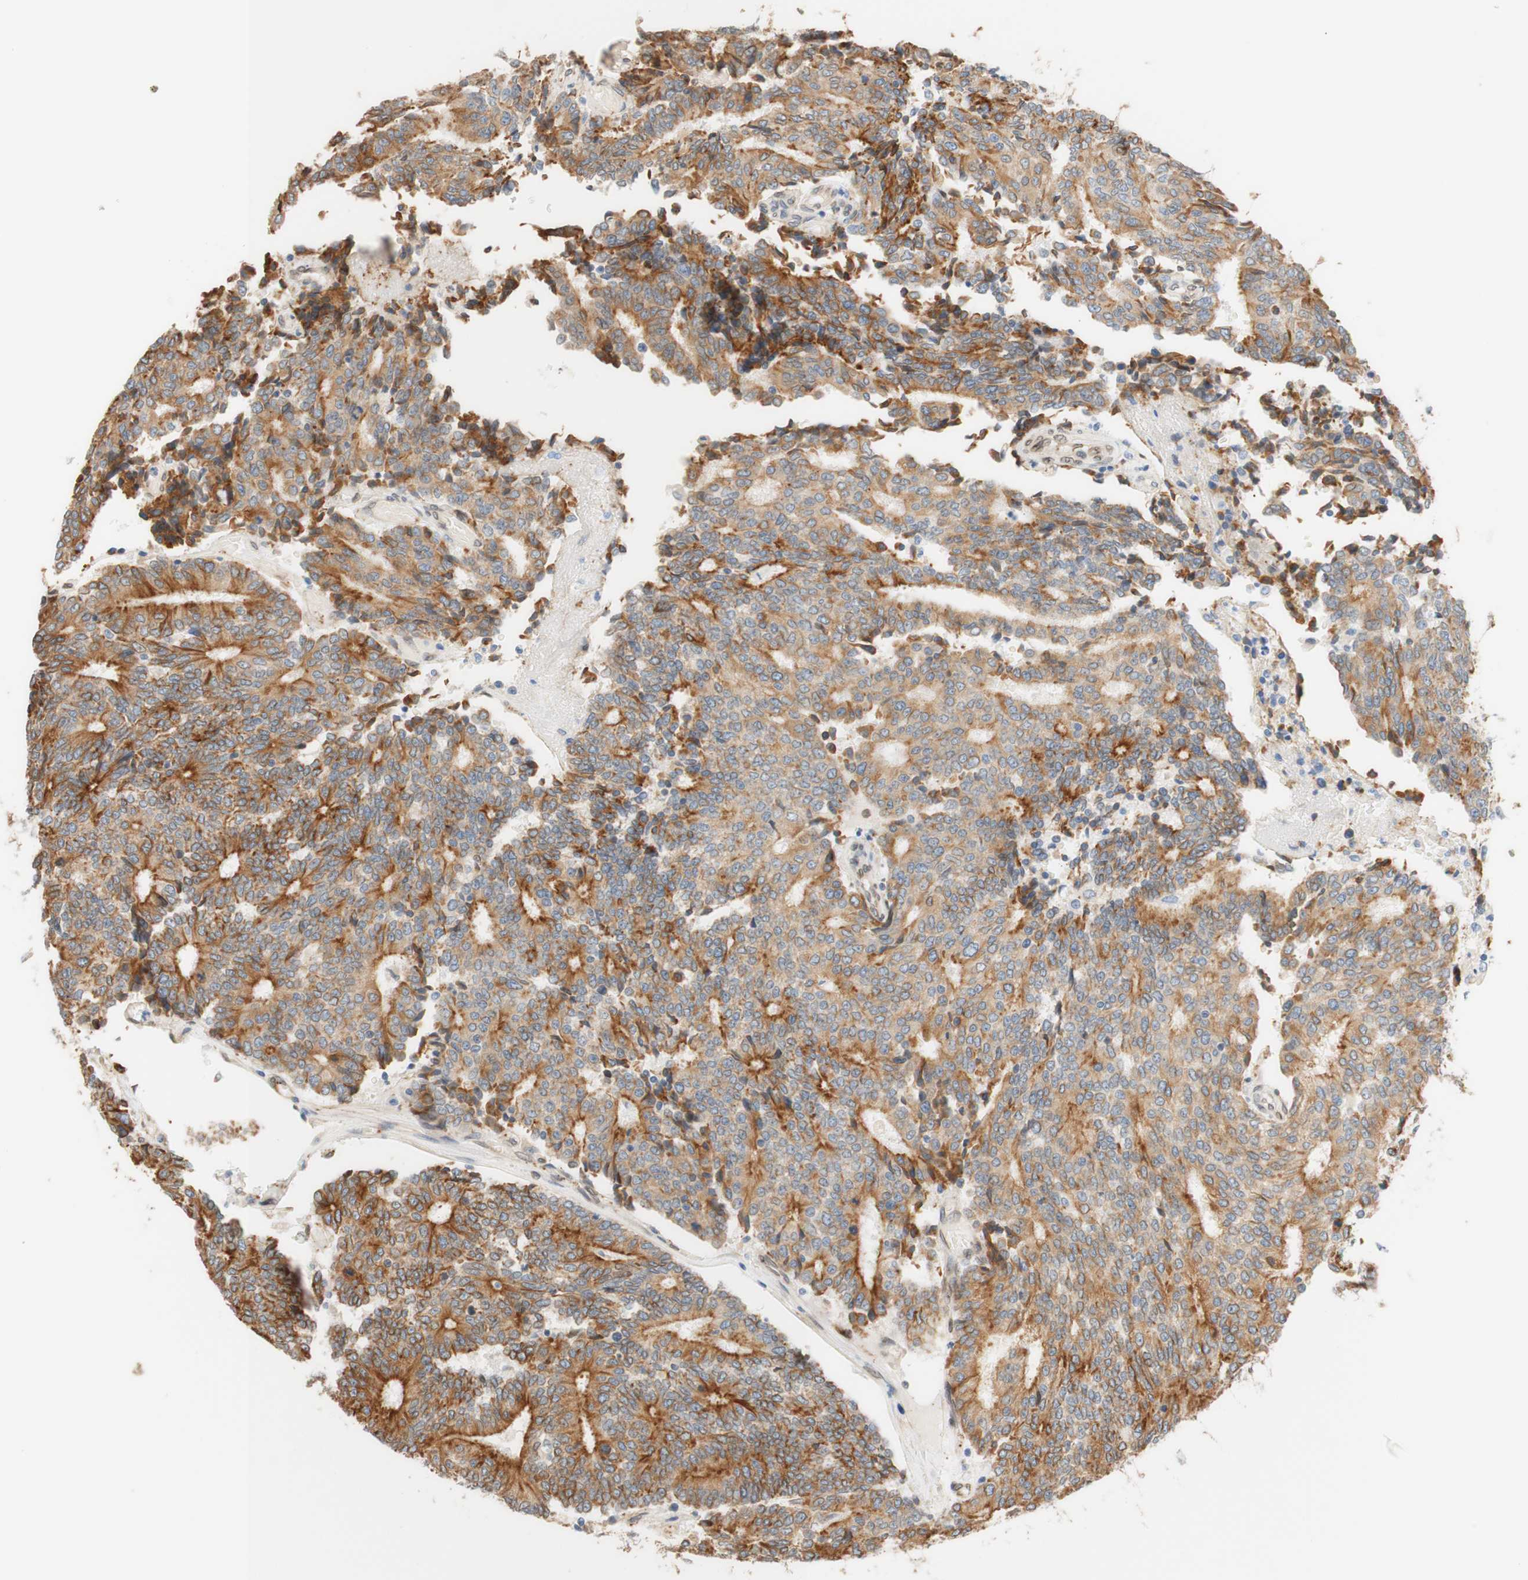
{"staining": {"intensity": "moderate", "quantity": "25%-75%", "location": "cytoplasmic/membranous"}, "tissue": "prostate cancer", "cell_type": "Tumor cells", "image_type": "cancer", "snomed": [{"axis": "morphology", "description": "Normal tissue, NOS"}, {"axis": "morphology", "description": "Adenocarcinoma, High grade"}, {"axis": "topography", "description": "Prostate"}, {"axis": "topography", "description": "Seminal veicle"}], "caption": "DAB immunohistochemical staining of prostate cancer (adenocarcinoma (high-grade)) demonstrates moderate cytoplasmic/membranous protein expression in about 25%-75% of tumor cells. (brown staining indicates protein expression, while blue staining denotes nuclei).", "gene": "ENDOD1", "patient": {"sex": "male", "age": 55}}